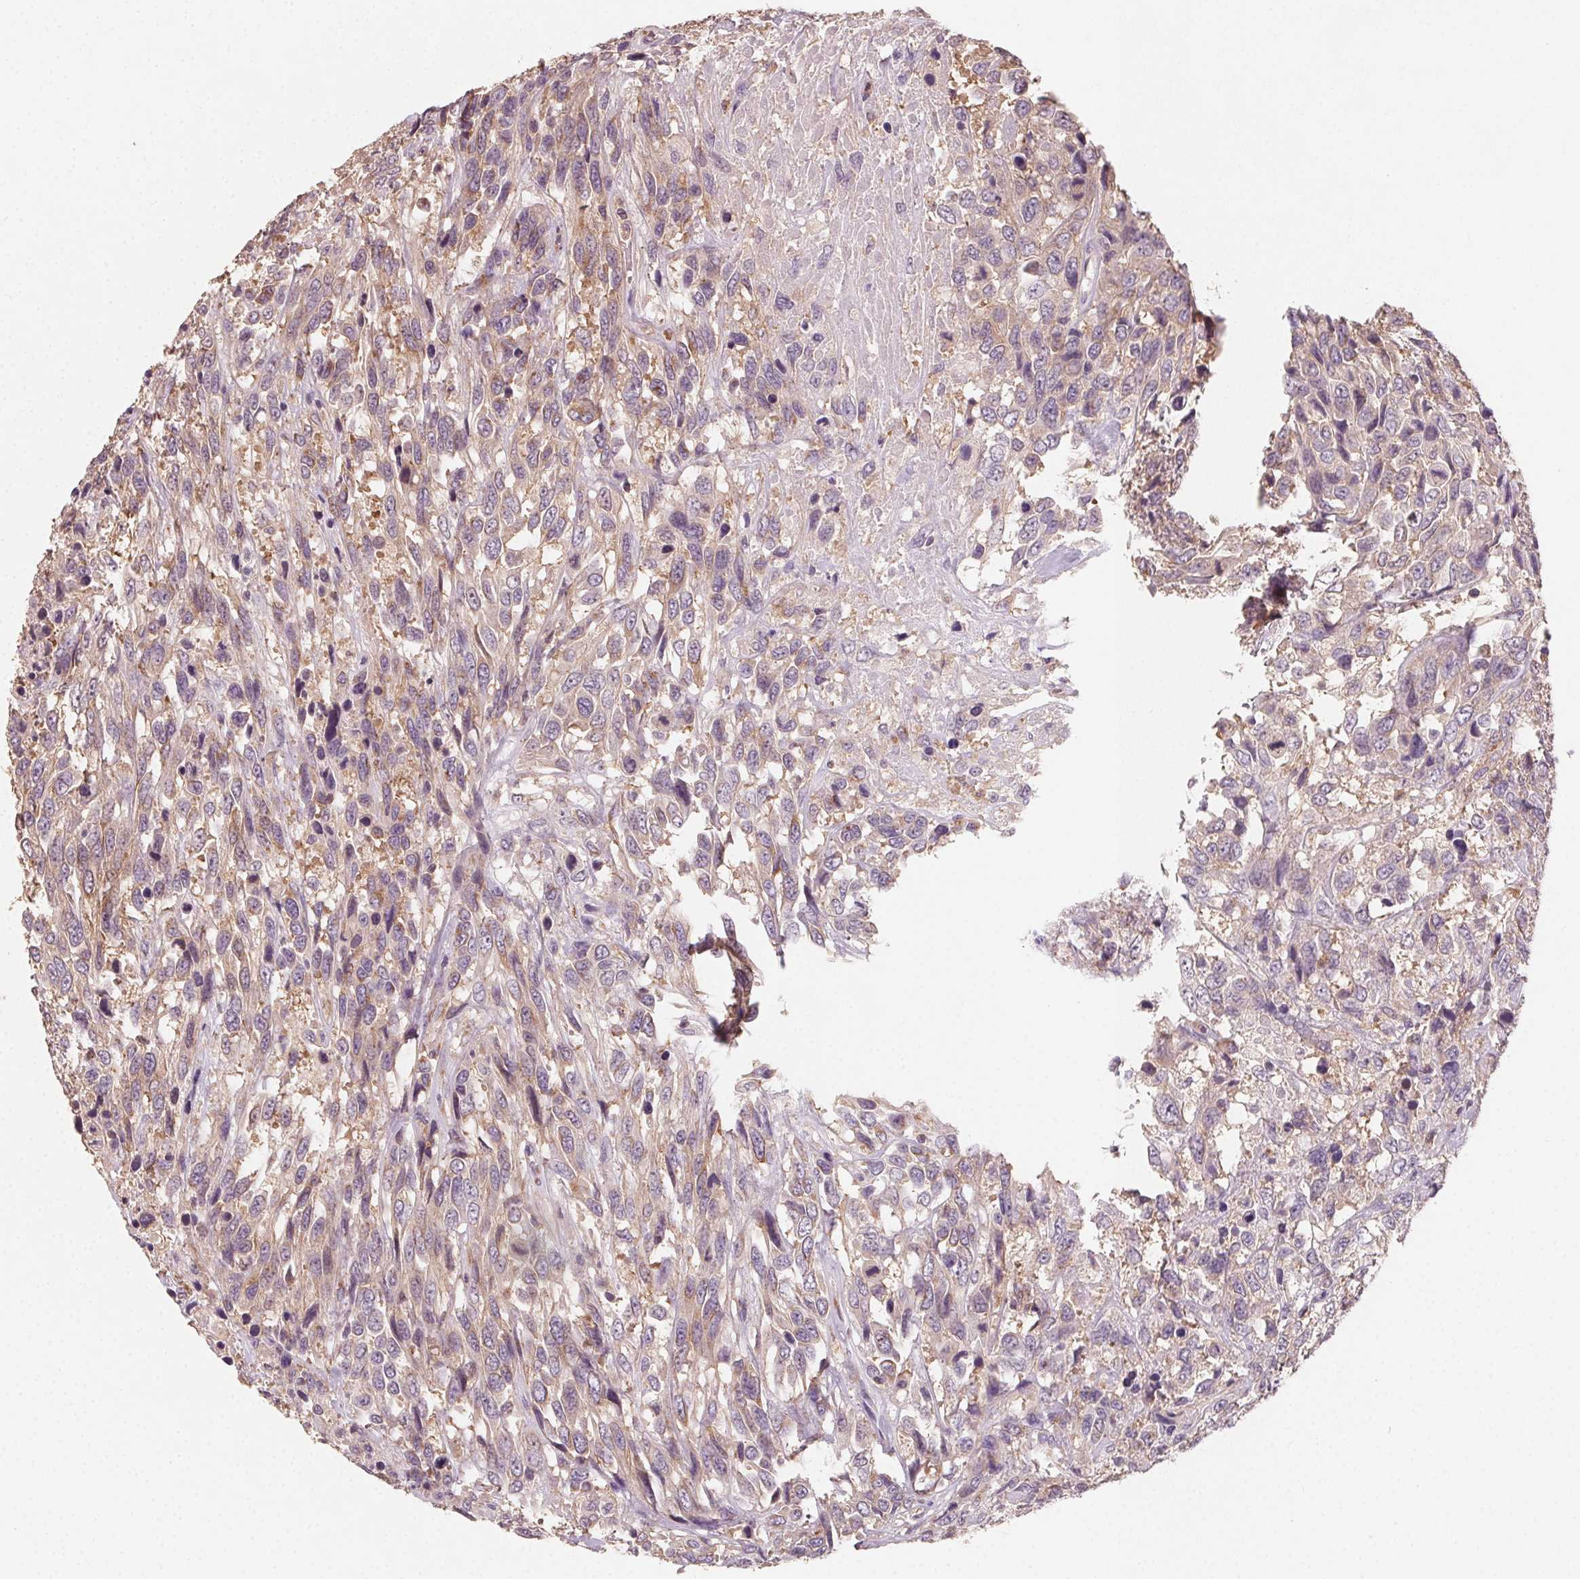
{"staining": {"intensity": "weak", "quantity": ">75%", "location": "cytoplasmic/membranous"}, "tissue": "urothelial cancer", "cell_type": "Tumor cells", "image_type": "cancer", "snomed": [{"axis": "morphology", "description": "Urothelial carcinoma, High grade"}, {"axis": "topography", "description": "Urinary bladder"}], "caption": "Immunohistochemical staining of high-grade urothelial carcinoma demonstrates weak cytoplasmic/membranous protein staining in approximately >75% of tumor cells.", "gene": "AP1S1", "patient": {"sex": "female", "age": 70}}